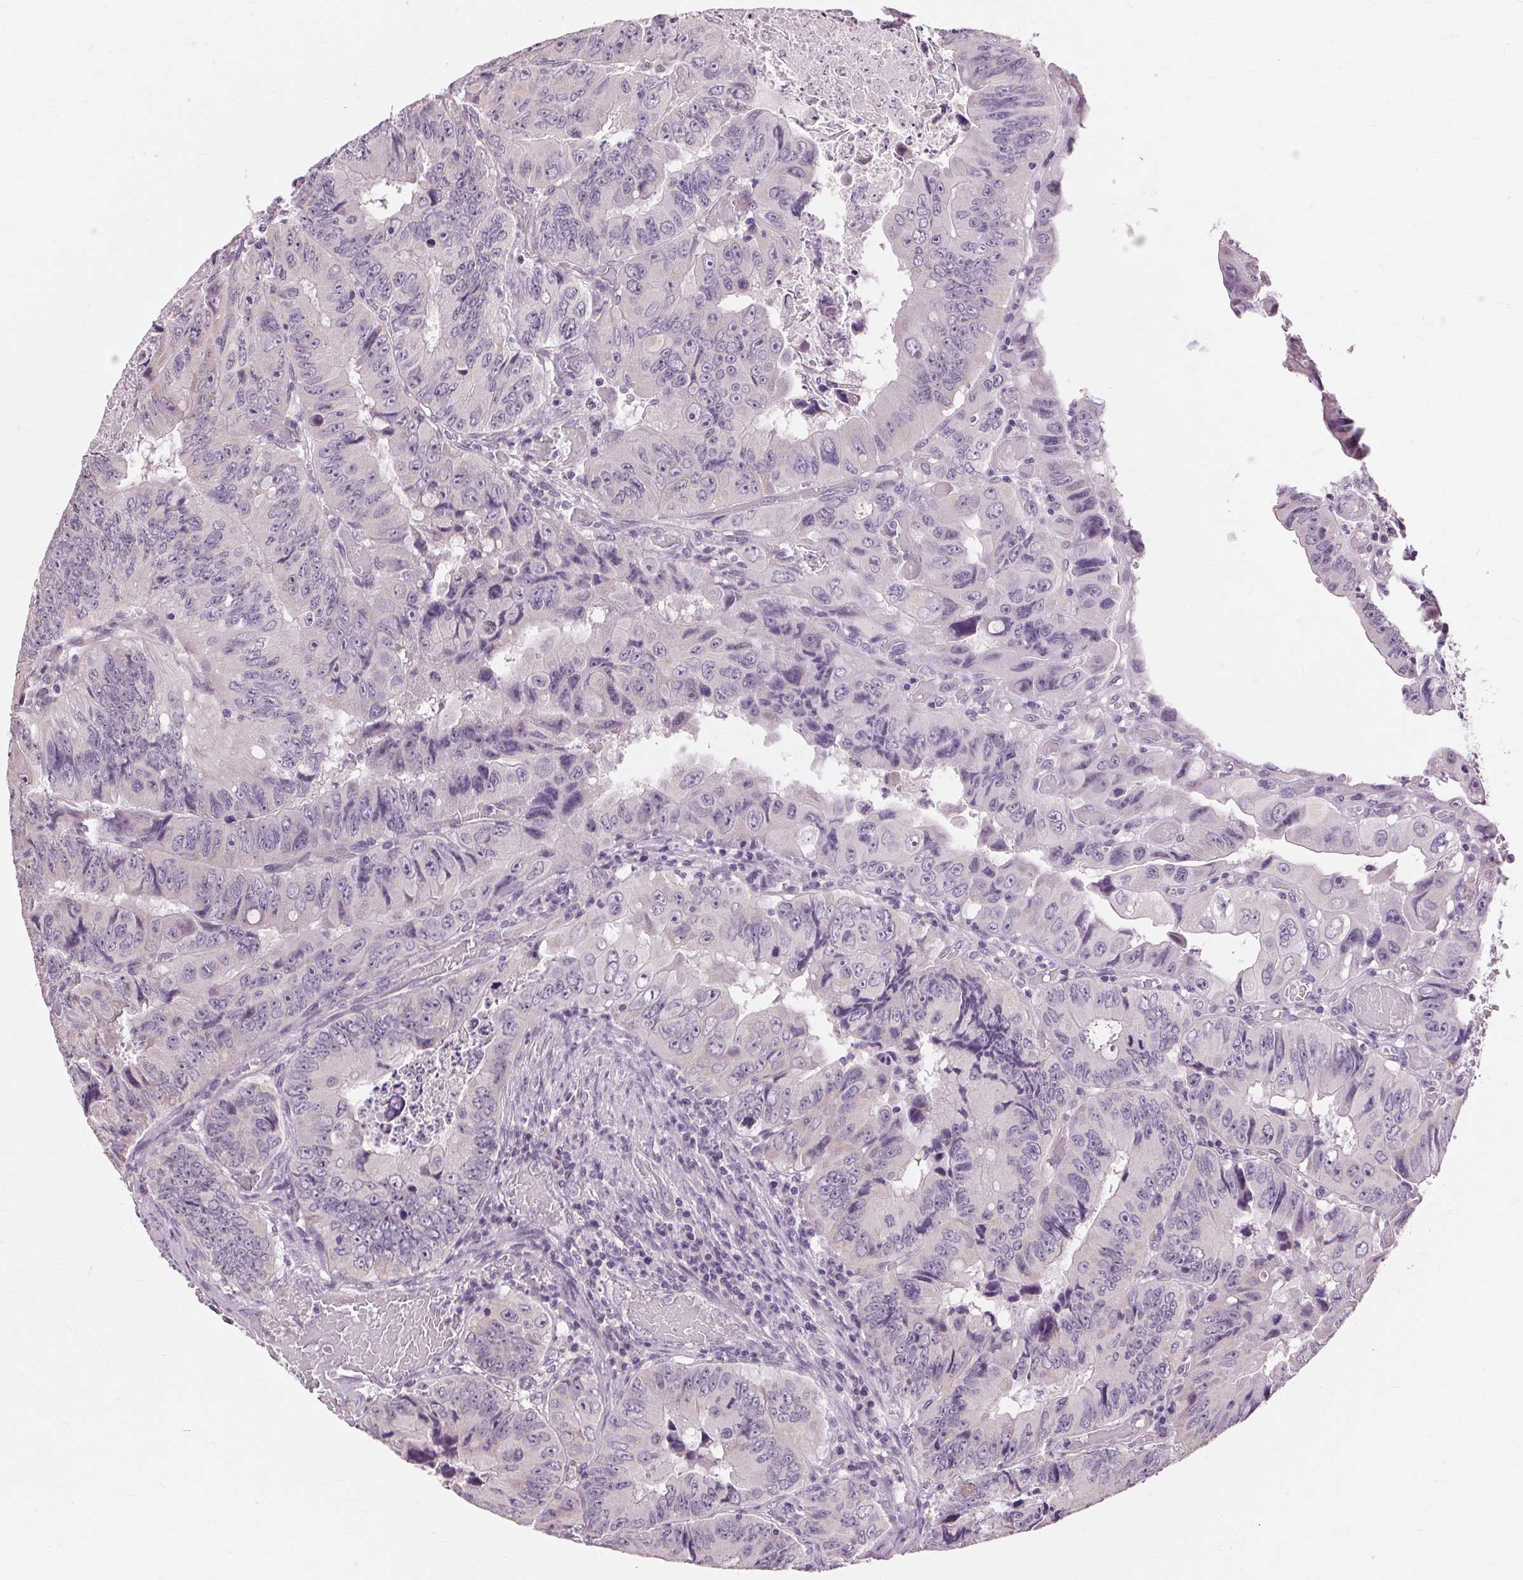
{"staining": {"intensity": "negative", "quantity": "none", "location": "none"}, "tissue": "colorectal cancer", "cell_type": "Tumor cells", "image_type": "cancer", "snomed": [{"axis": "morphology", "description": "Adenocarcinoma, NOS"}, {"axis": "topography", "description": "Colon"}], "caption": "A micrograph of human colorectal cancer (adenocarcinoma) is negative for staining in tumor cells. (Stains: DAB (3,3'-diaminobenzidine) immunohistochemistry with hematoxylin counter stain, Microscopy: brightfield microscopy at high magnification).", "gene": "SIGLEC6", "patient": {"sex": "female", "age": 84}}